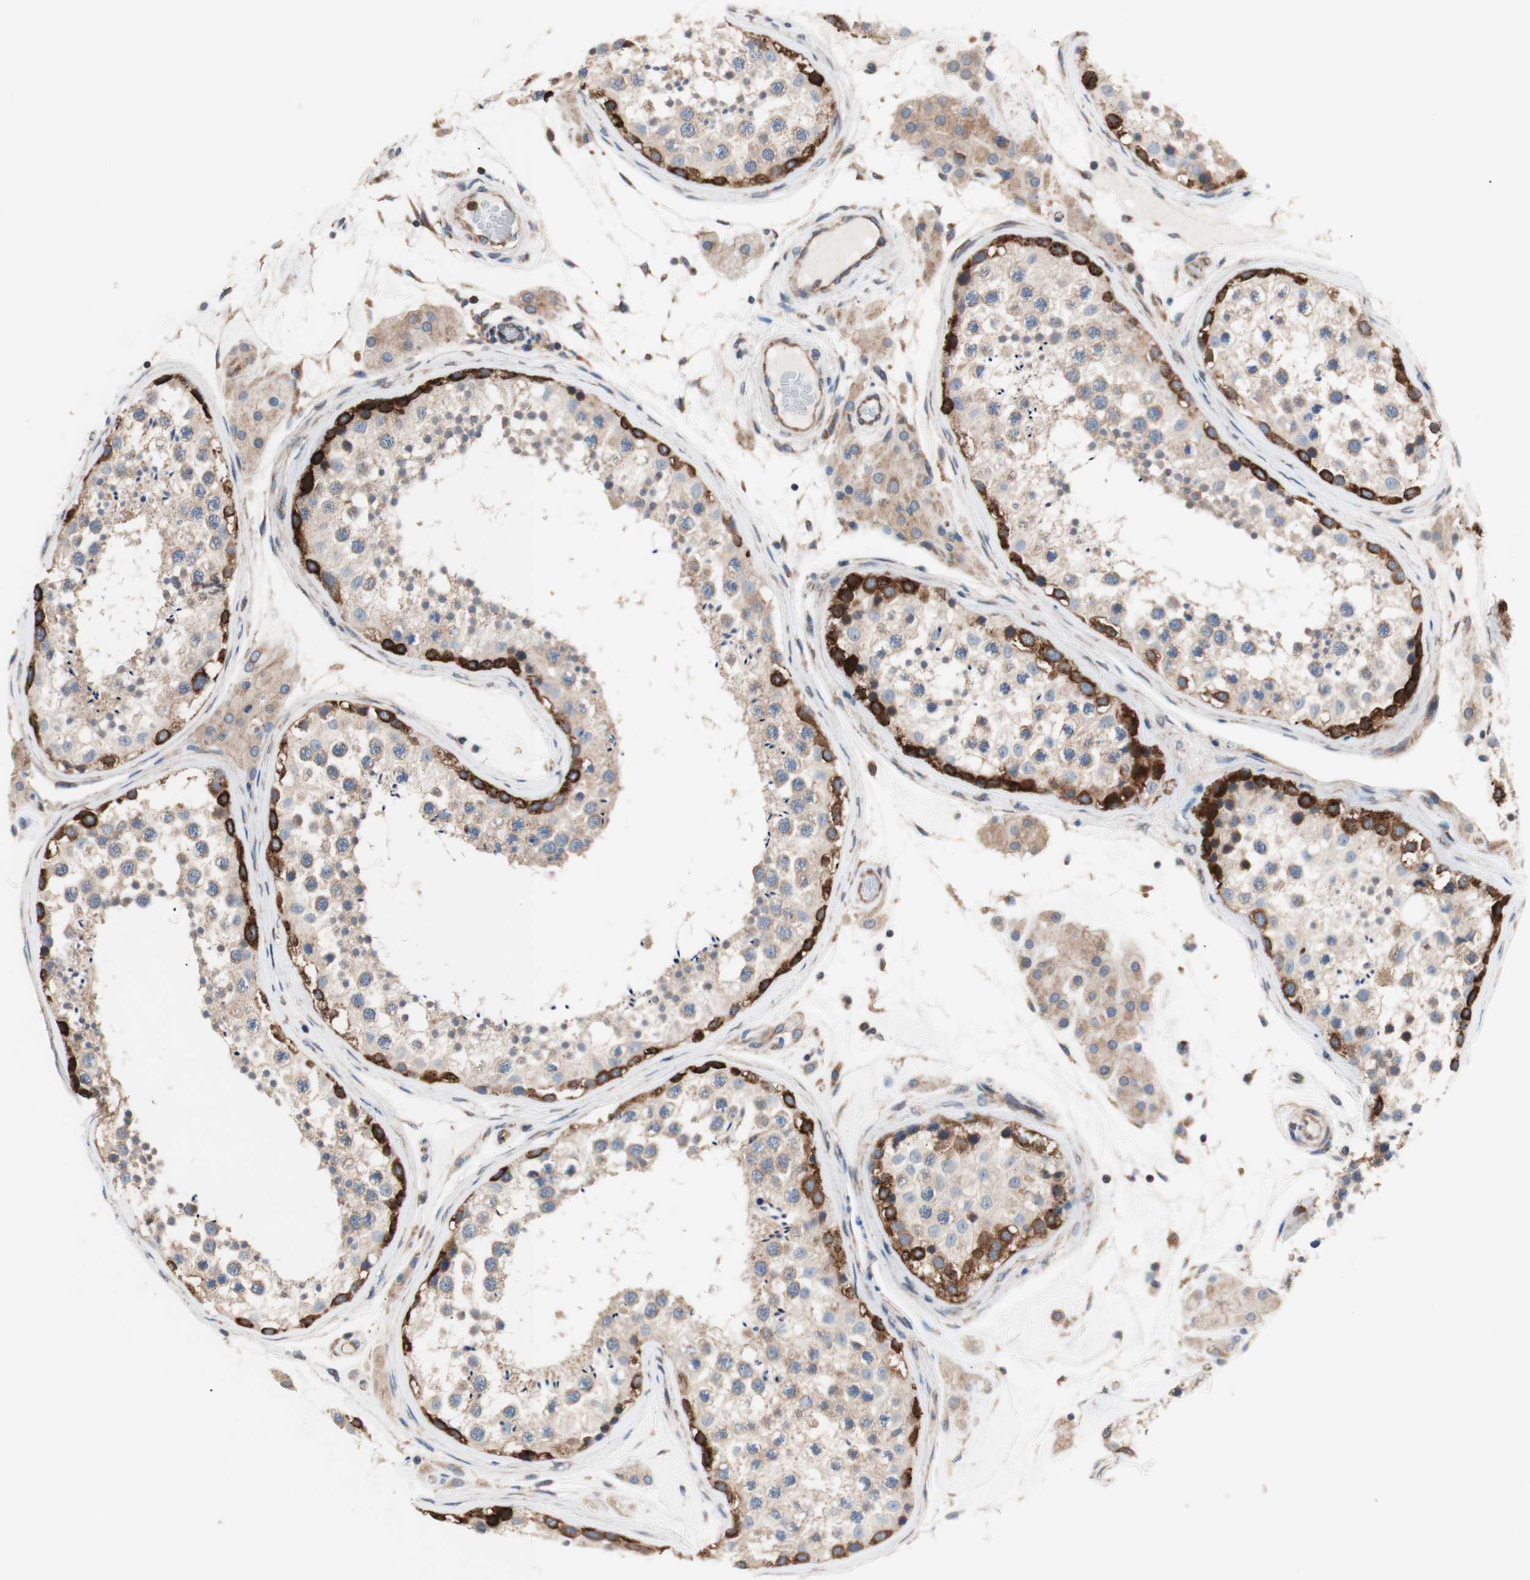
{"staining": {"intensity": "strong", "quantity": "<25%", "location": "cytoplasmic/membranous"}, "tissue": "testis", "cell_type": "Cells in seminiferous ducts", "image_type": "normal", "snomed": [{"axis": "morphology", "description": "Normal tissue, NOS"}, {"axis": "topography", "description": "Testis"}], "caption": "Immunohistochemistry (IHC) image of unremarkable testis: human testis stained using IHC displays medium levels of strong protein expression localized specifically in the cytoplasmic/membranous of cells in seminiferous ducts, appearing as a cytoplasmic/membranous brown color.", "gene": "FMR1", "patient": {"sex": "male", "age": 46}}